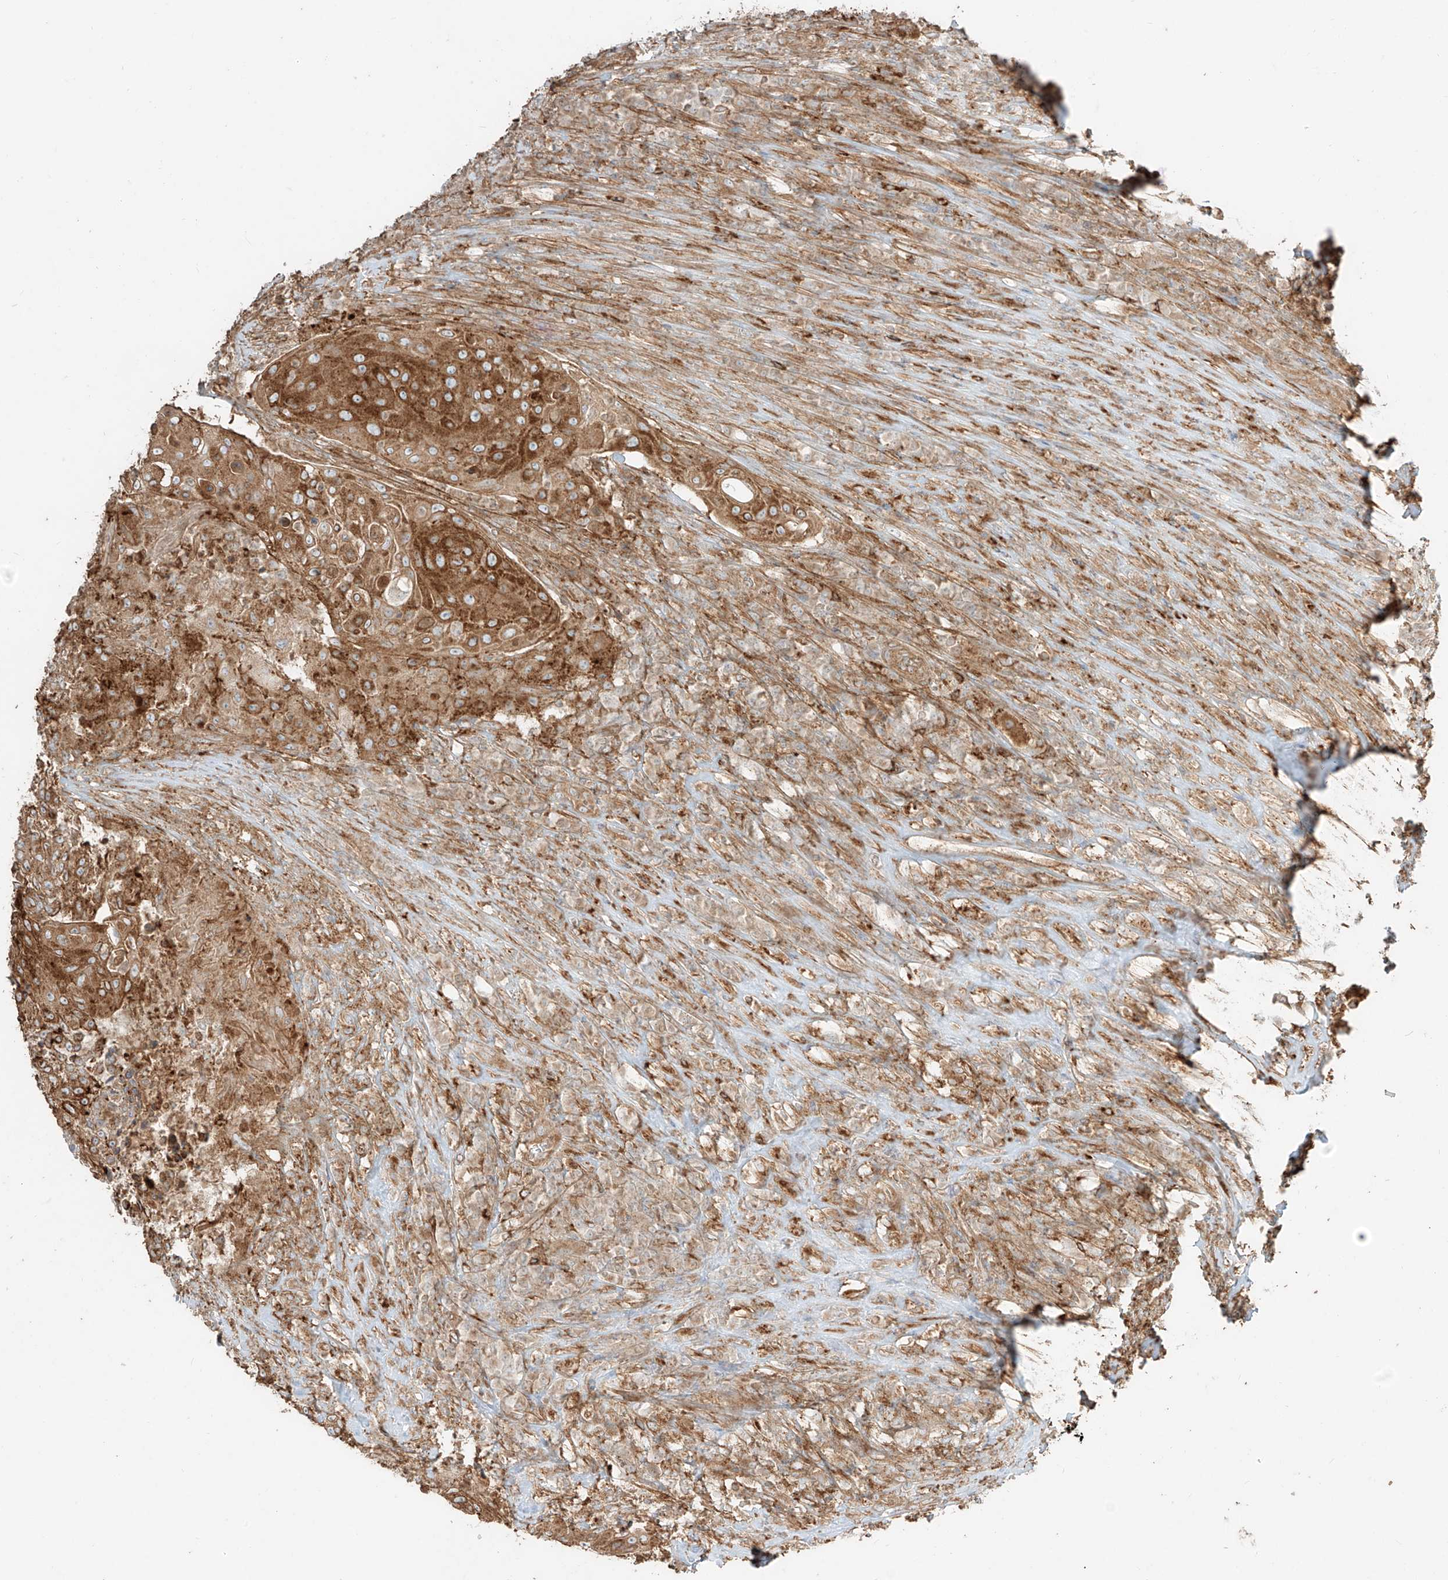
{"staining": {"intensity": "strong", "quantity": ">75%", "location": "cytoplasmic/membranous"}, "tissue": "urothelial cancer", "cell_type": "Tumor cells", "image_type": "cancer", "snomed": [{"axis": "morphology", "description": "Urothelial carcinoma, High grade"}, {"axis": "topography", "description": "Urinary bladder"}], "caption": "Immunohistochemical staining of urothelial cancer reveals high levels of strong cytoplasmic/membranous positivity in approximately >75% of tumor cells. The protein of interest is shown in brown color, while the nuclei are stained blue.", "gene": "CCDC115", "patient": {"sex": "female", "age": 63}}